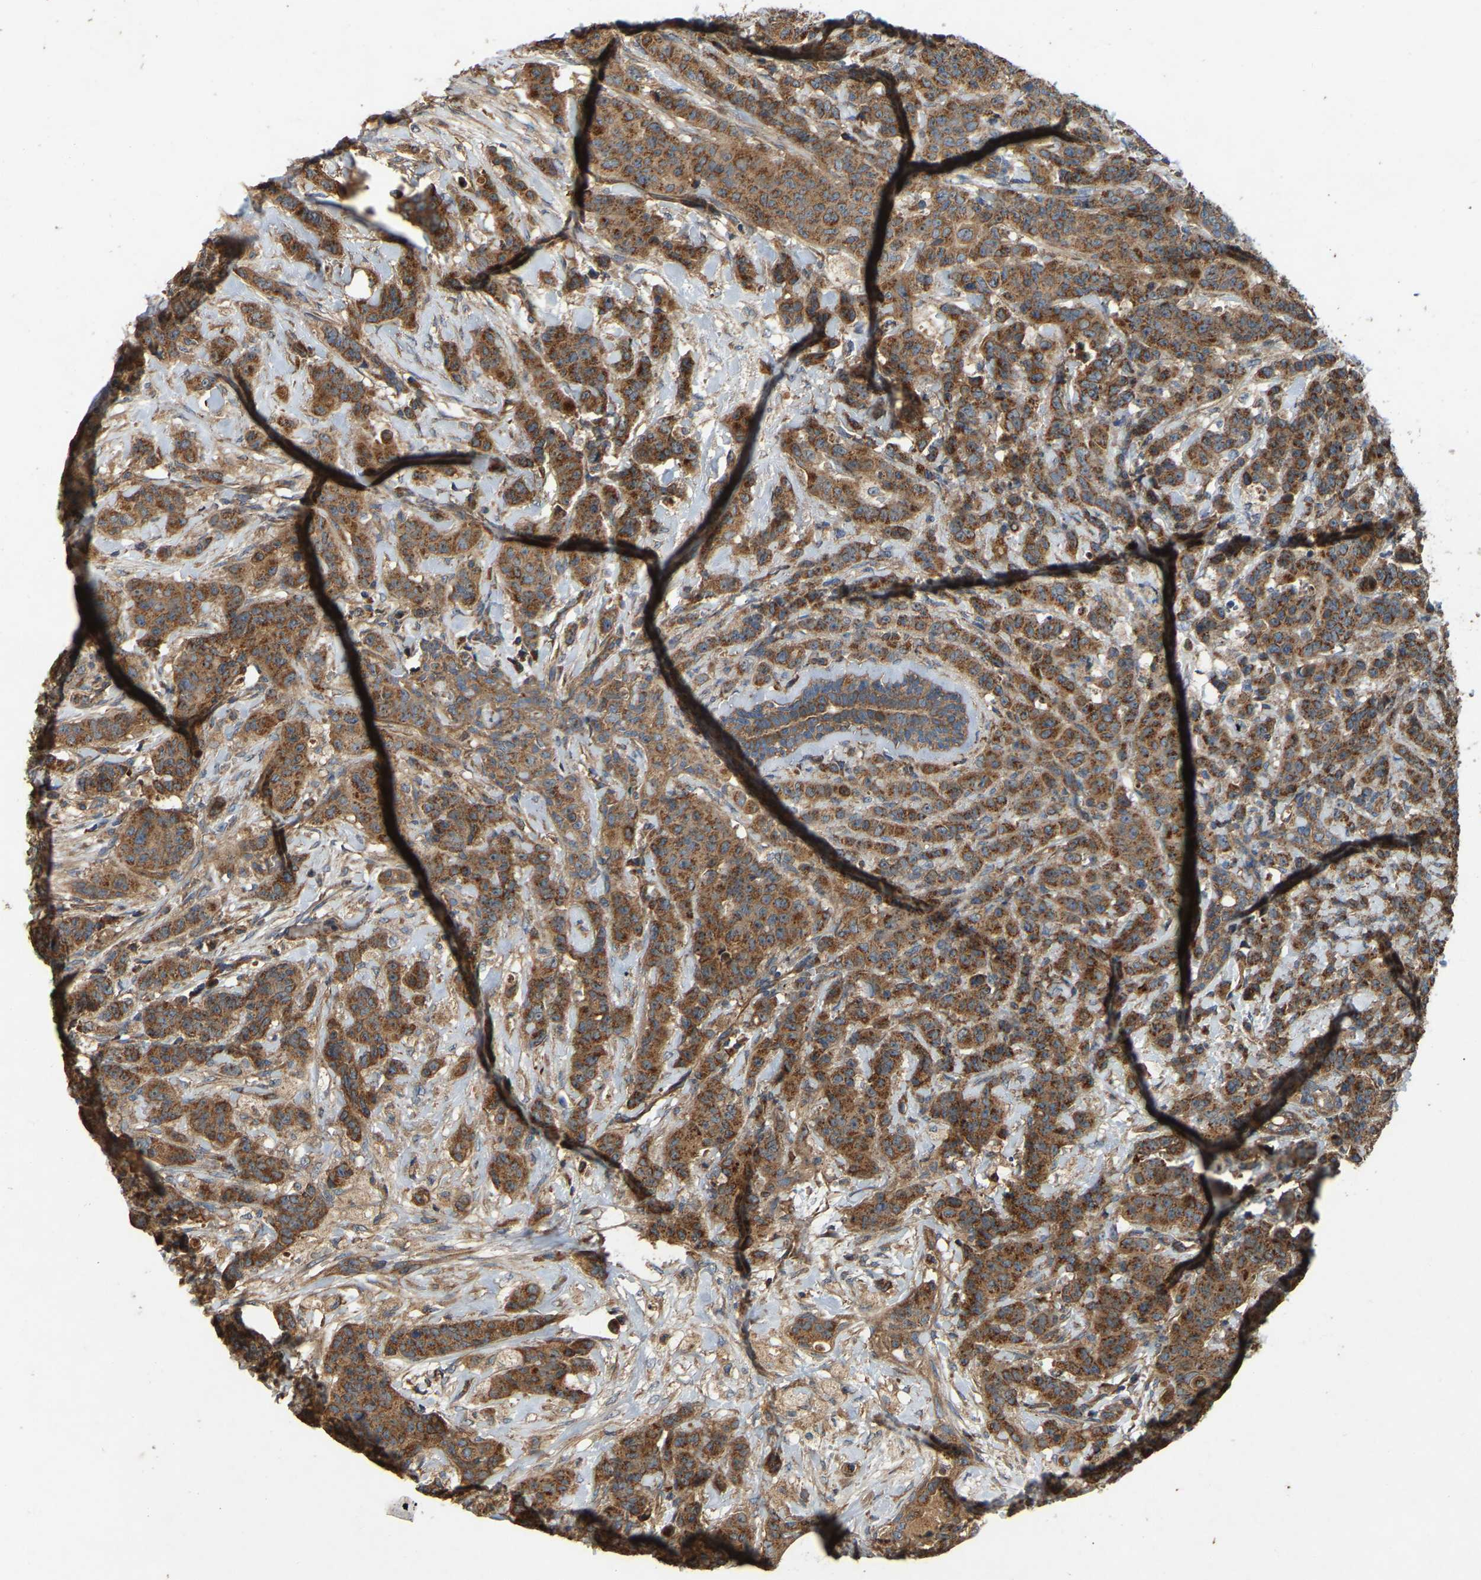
{"staining": {"intensity": "strong", "quantity": ">75%", "location": "cytoplasmic/membranous"}, "tissue": "breast cancer", "cell_type": "Tumor cells", "image_type": "cancer", "snomed": [{"axis": "morphology", "description": "Normal tissue, NOS"}, {"axis": "morphology", "description": "Duct carcinoma"}, {"axis": "topography", "description": "Breast"}], "caption": "Protein staining reveals strong cytoplasmic/membranous staining in approximately >75% of tumor cells in breast cancer (infiltrating ductal carcinoma). (Stains: DAB (3,3'-diaminobenzidine) in brown, nuclei in blue, Microscopy: brightfield microscopy at high magnification).", "gene": "SAMD9L", "patient": {"sex": "female", "age": 40}}